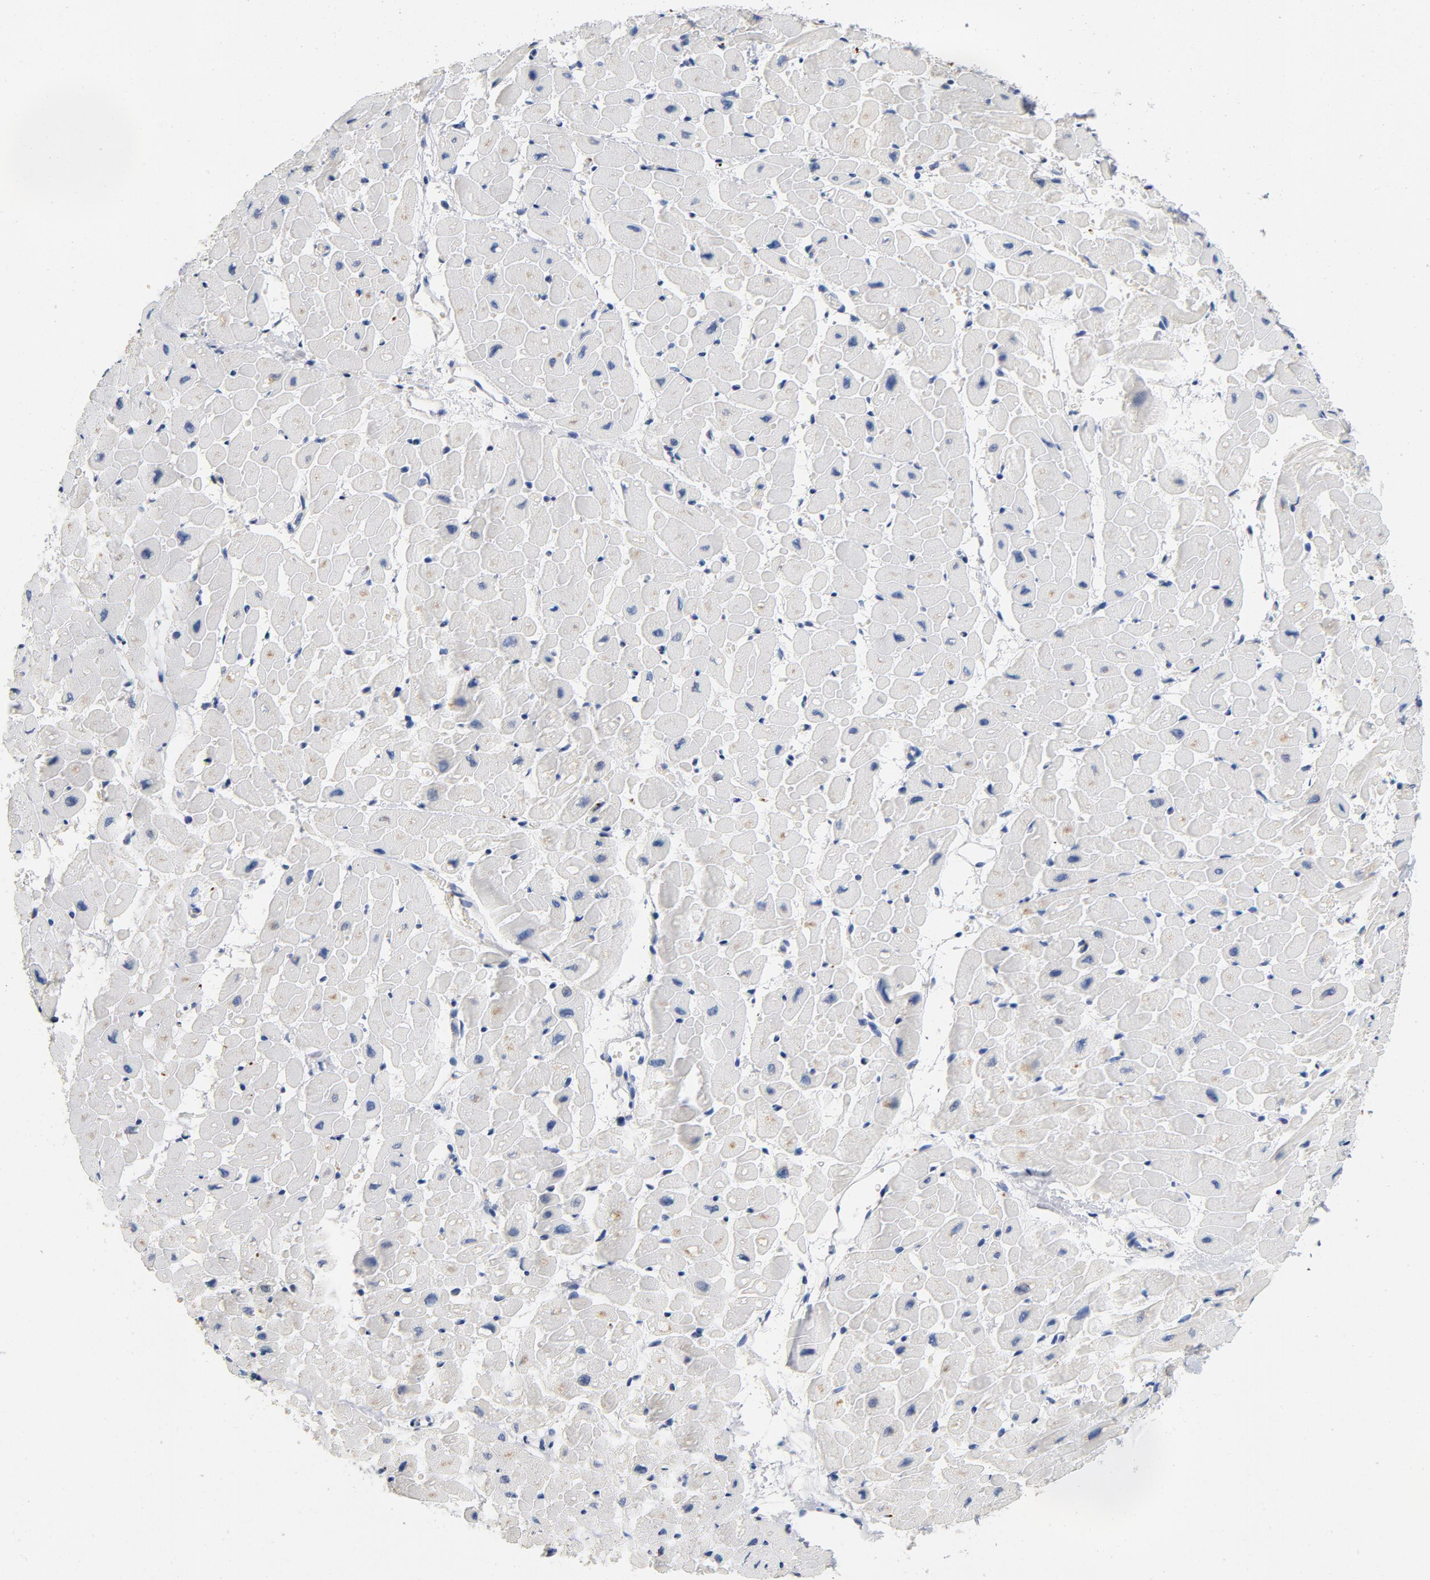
{"staining": {"intensity": "negative", "quantity": "none", "location": "none"}, "tissue": "heart muscle", "cell_type": "Cardiomyocytes", "image_type": "normal", "snomed": [{"axis": "morphology", "description": "Normal tissue, NOS"}, {"axis": "topography", "description": "Heart"}], "caption": "A high-resolution photomicrograph shows immunohistochemistry (IHC) staining of unremarkable heart muscle, which reveals no significant staining in cardiomyocytes.", "gene": "LMAN2", "patient": {"sex": "male", "age": 45}}